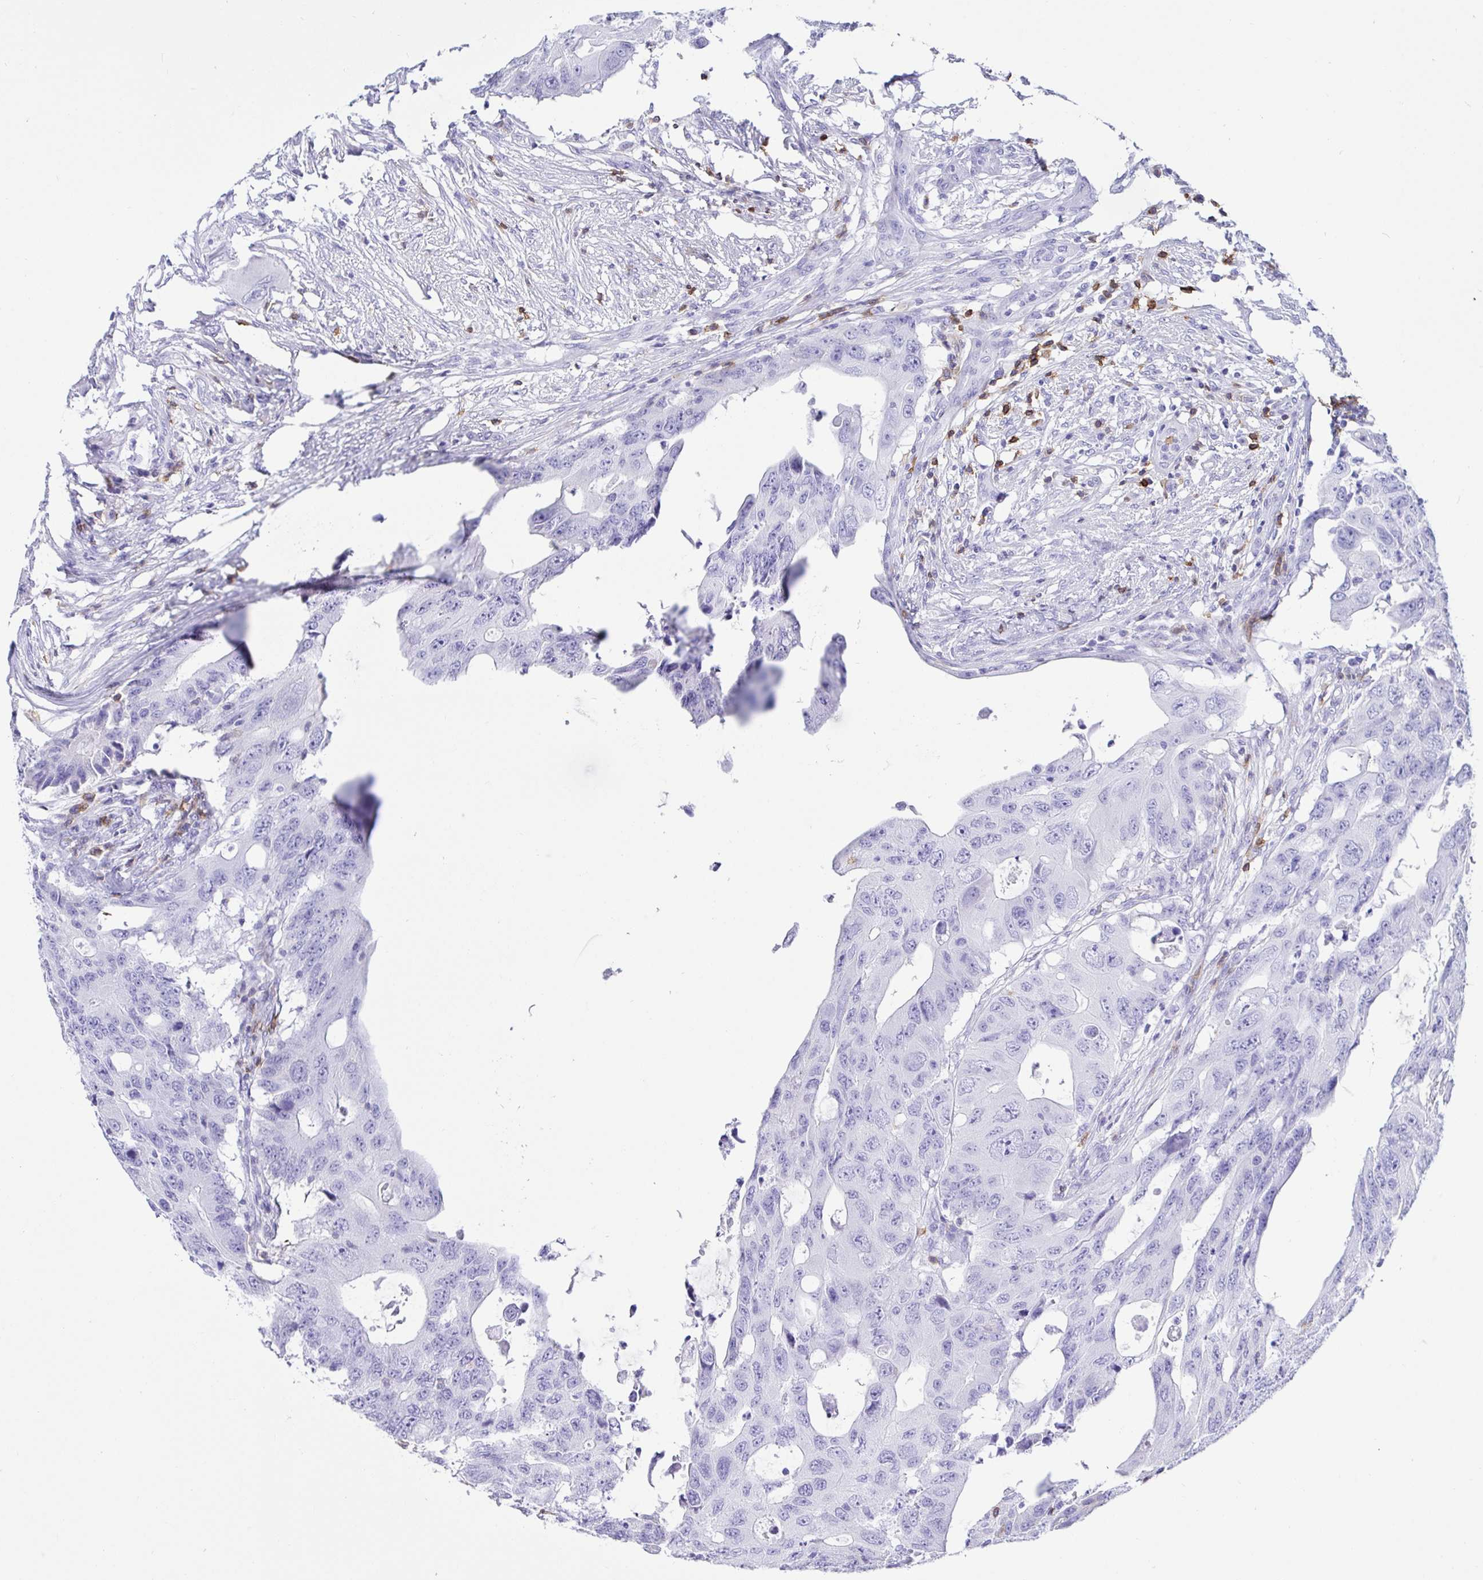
{"staining": {"intensity": "negative", "quantity": "none", "location": "none"}, "tissue": "colorectal cancer", "cell_type": "Tumor cells", "image_type": "cancer", "snomed": [{"axis": "morphology", "description": "Adenocarcinoma, NOS"}, {"axis": "topography", "description": "Colon"}], "caption": "Colorectal cancer was stained to show a protein in brown. There is no significant staining in tumor cells.", "gene": "CD5", "patient": {"sex": "male", "age": 71}}